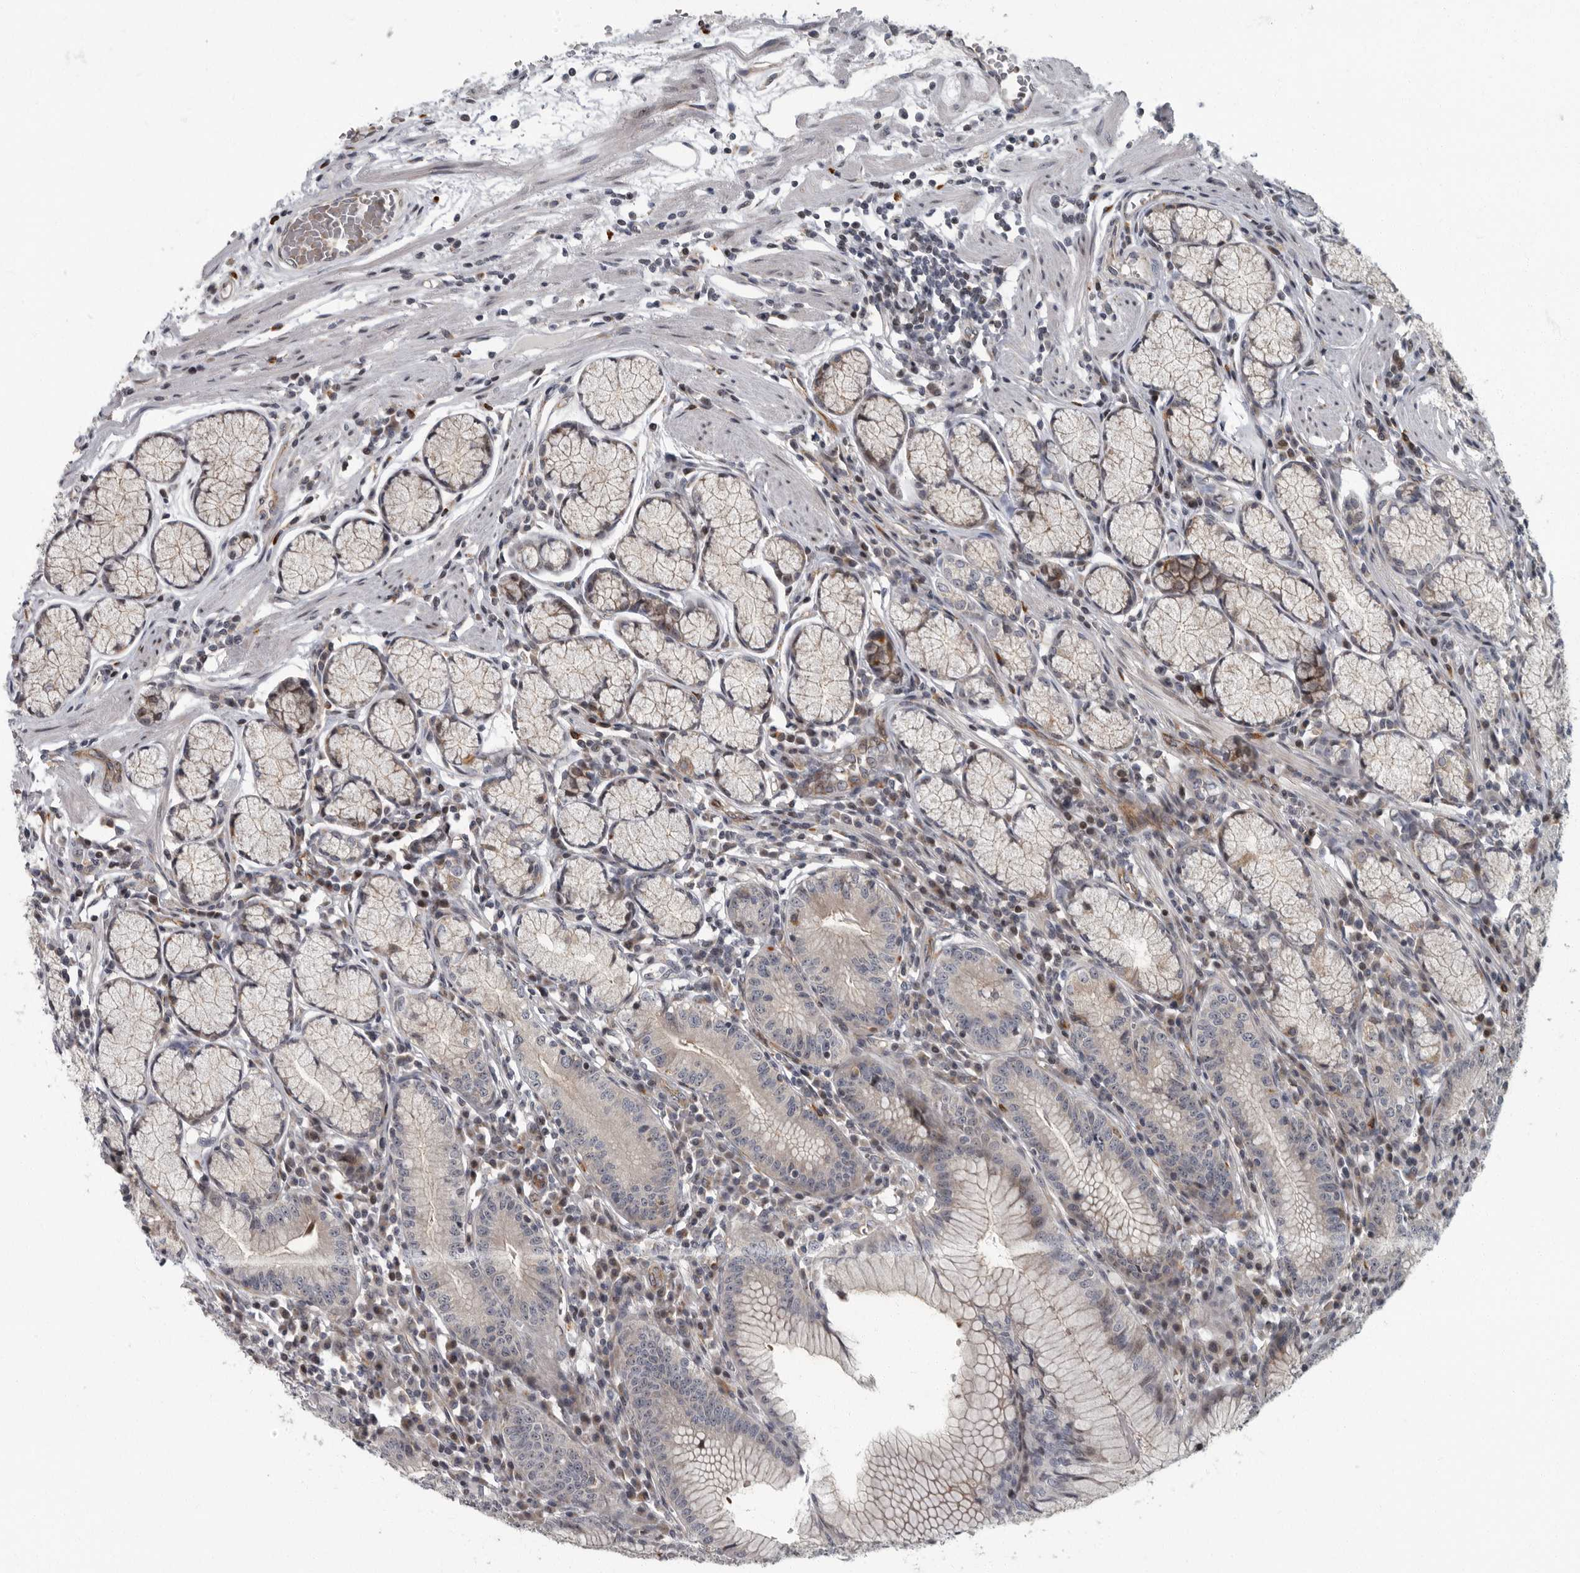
{"staining": {"intensity": "moderate", "quantity": "25%-75%", "location": "cytoplasmic/membranous"}, "tissue": "stomach", "cell_type": "Glandular cells", "image_type": "normal", "snomed": [{"axis": "morphology", "description": "Normal tissue, NOS"}, {"axis": "topography", "description": "Stomach"}], "caption": "This micrograph demonstrates immunohistochemistry (IHC) staining of normal stomach, with medium moderate cytoplasmic/membranous staining in approximately 25%-75% of glandular cells.", "gene": "PDCD11", "patient": {"sex": "male", "age": 55}}